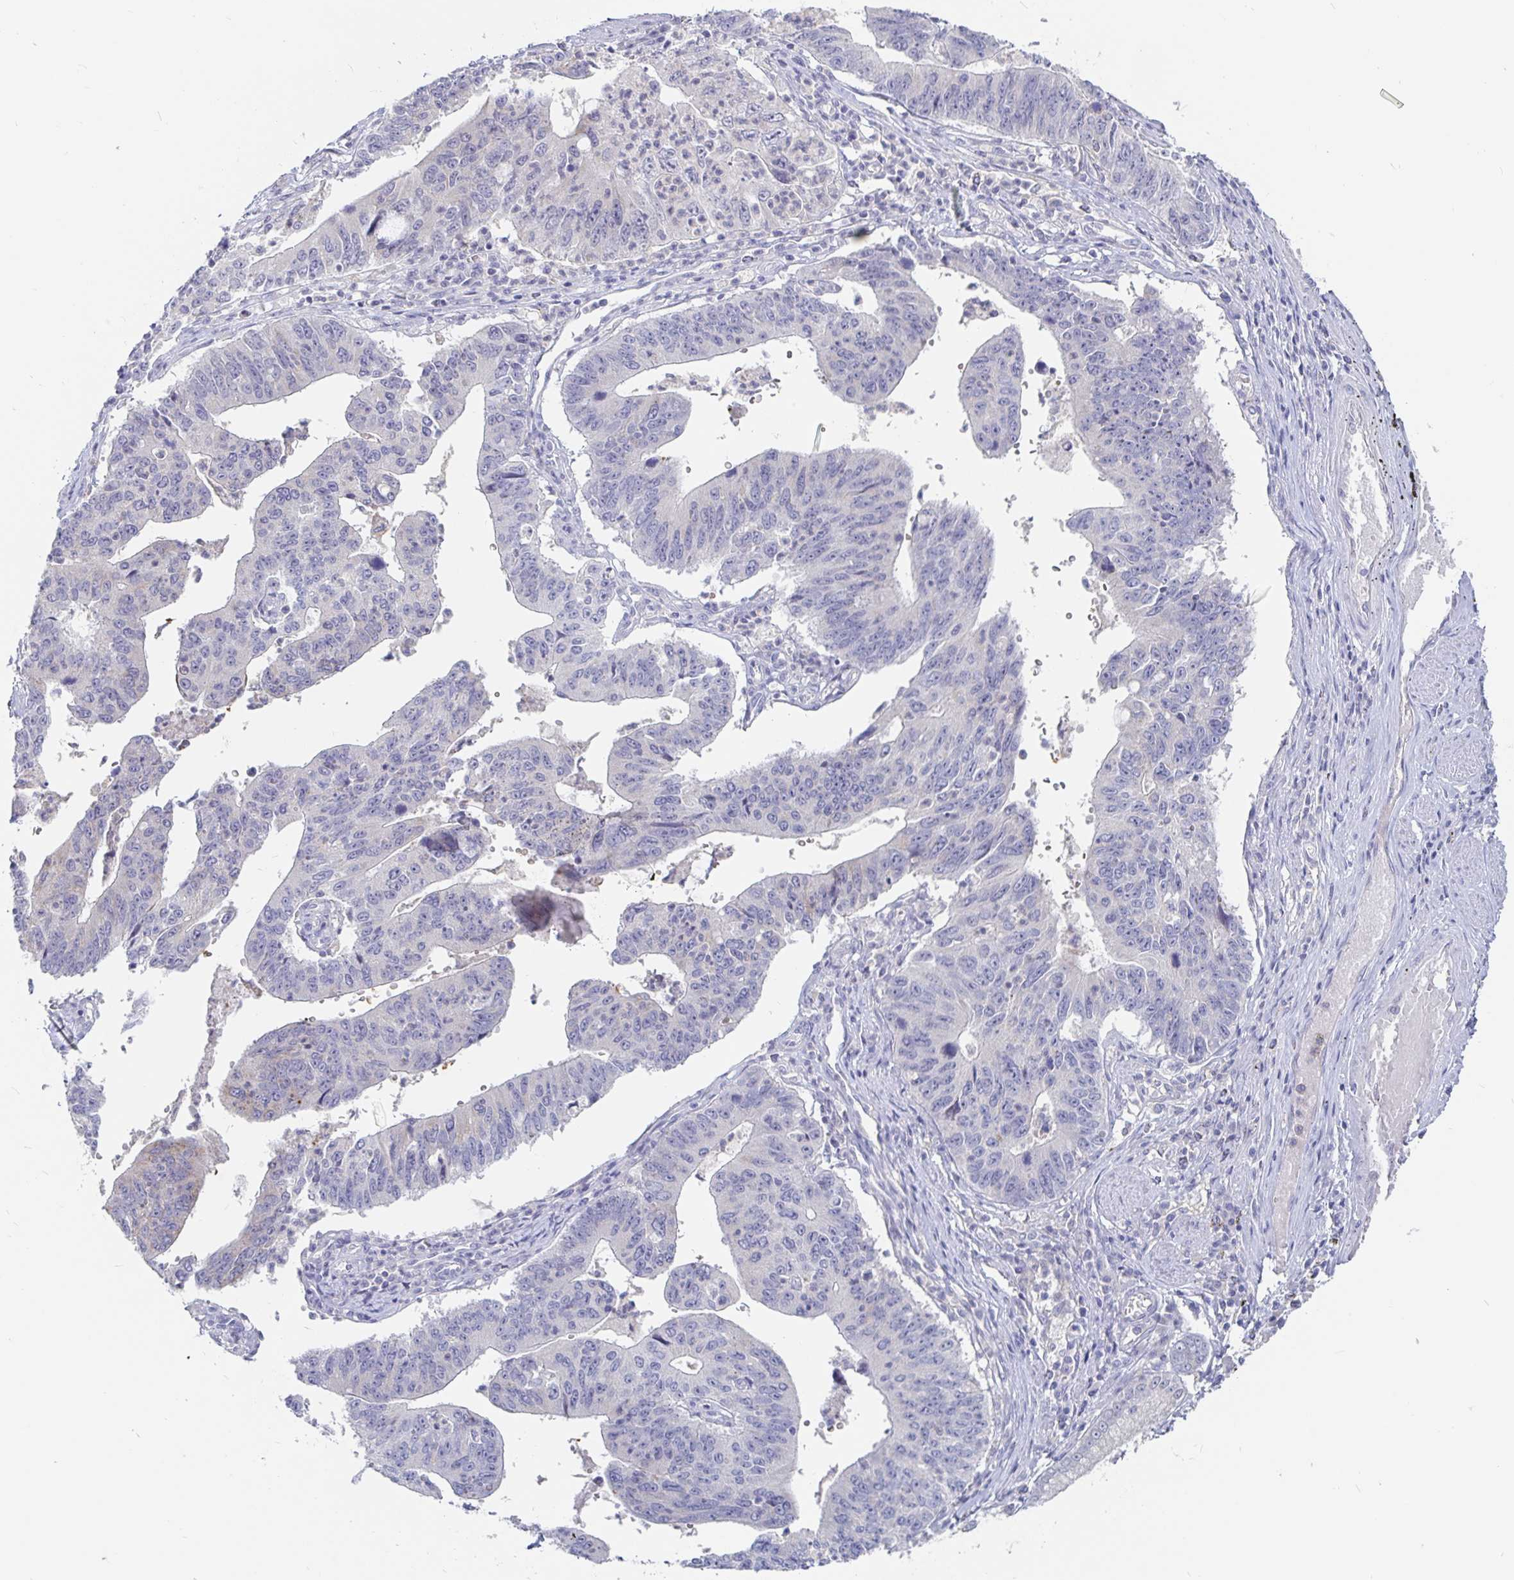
{"staining": {"intensity": "weak", "quantity": "25%-75%", "location": "cytoplasmic/membranous"}, "tissue": "stomach cancer", "cell_type": "Tumor cells", "image_type": "cancer", "snomed": [{"axis": "morphology", "description": "Adenocarcinoma, NOS"}, {"axis": "topography", "description": "Stomach"}], "caption": "Adenocarcinoma (stomach) was stained to show a protein in brown. There is low levels of weak cytoplasmic/membranous positivity in about 25%-75% of tumor cells. (Stains: DAB in brown, nuclei in blue, Microscopy: brightfield microscopy at high magnification).", "gene": "SPPL3", "patient": {"sex": "male", "age": 59}}